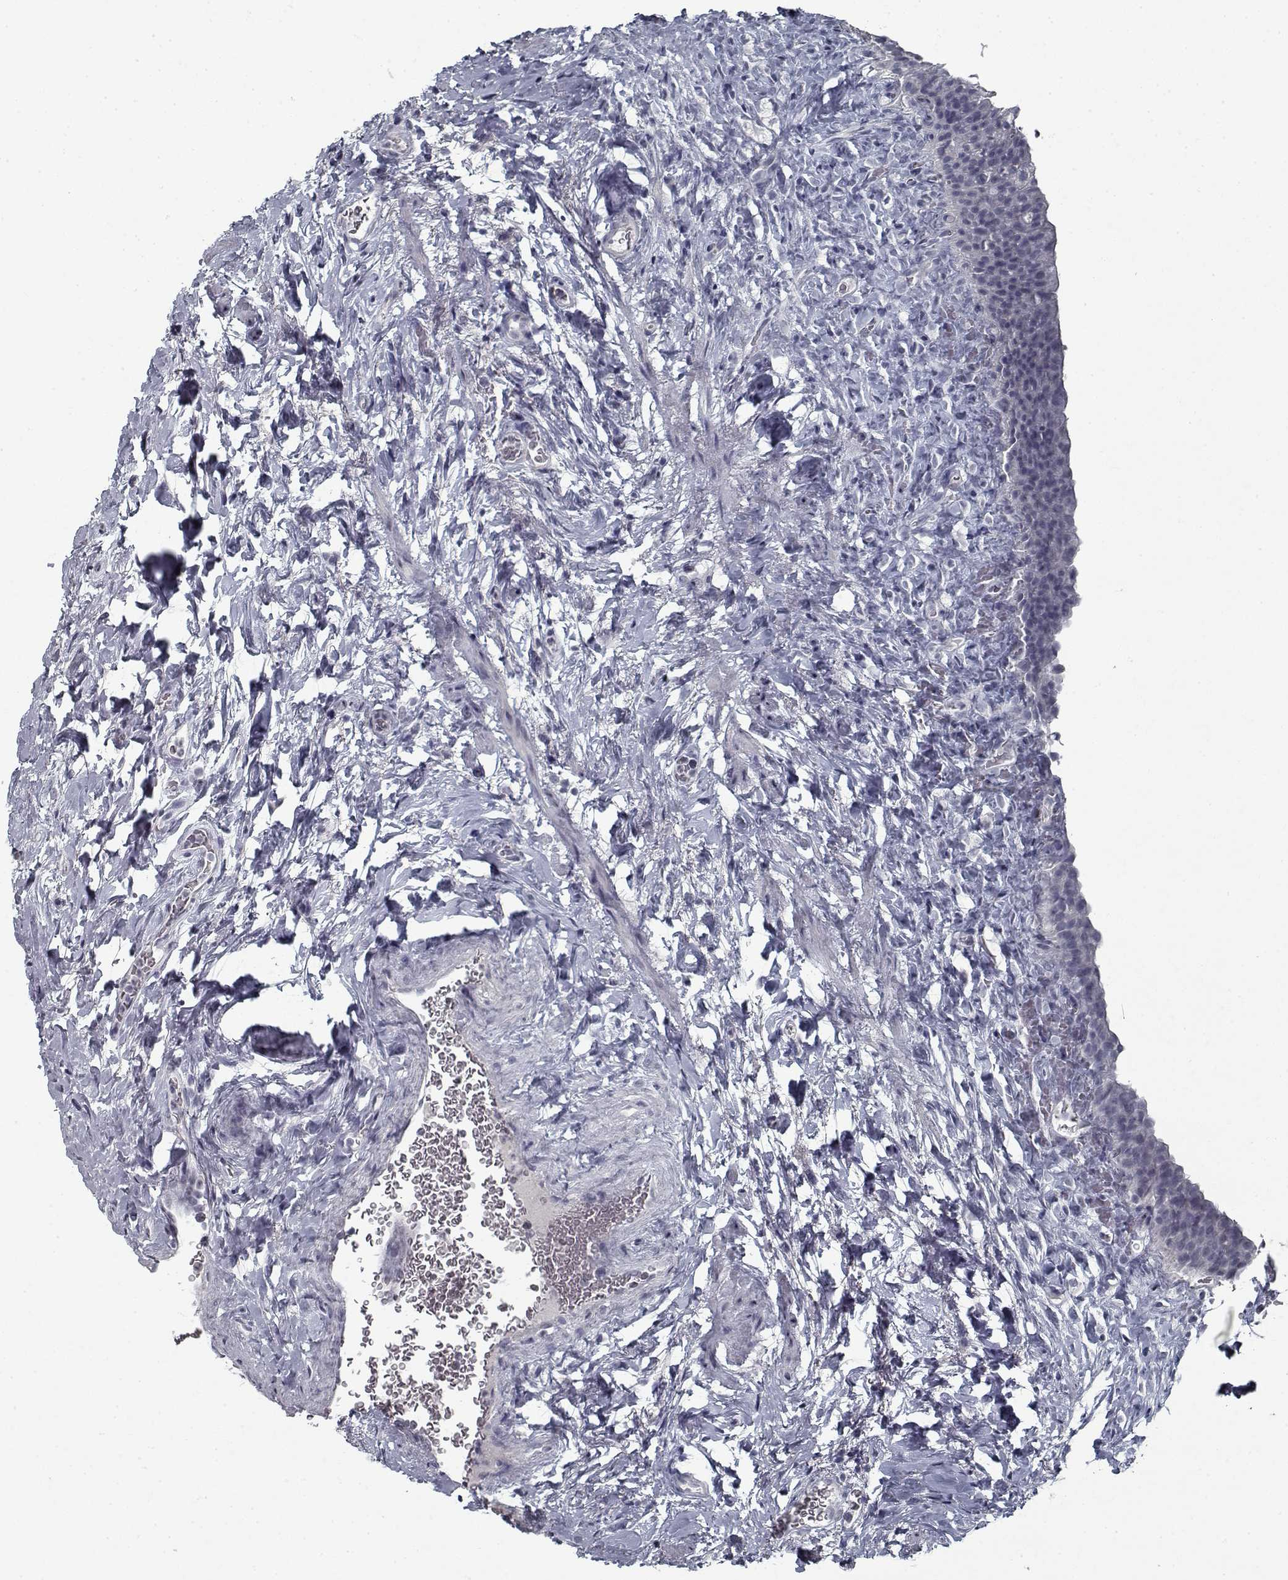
{"staining": {"intensity": "negative", "quantity": "none", "location": "none"}, "tissue": "urinary bladder", "cell_type": "Urothelial cells", "image_type": "normal", "snomed": [{"axis": "morphology", "description": "Normal tissue, NOS"}, {"axis": "topography", "description": "Urinary bladder"}], "caption": "This is a micrograph of immunohistochemistry staining of normal urinary bladder, which shows no staining in urothelial cells.", "gene": "GAD2", "patient": {"sex": "male", "age": 76}}